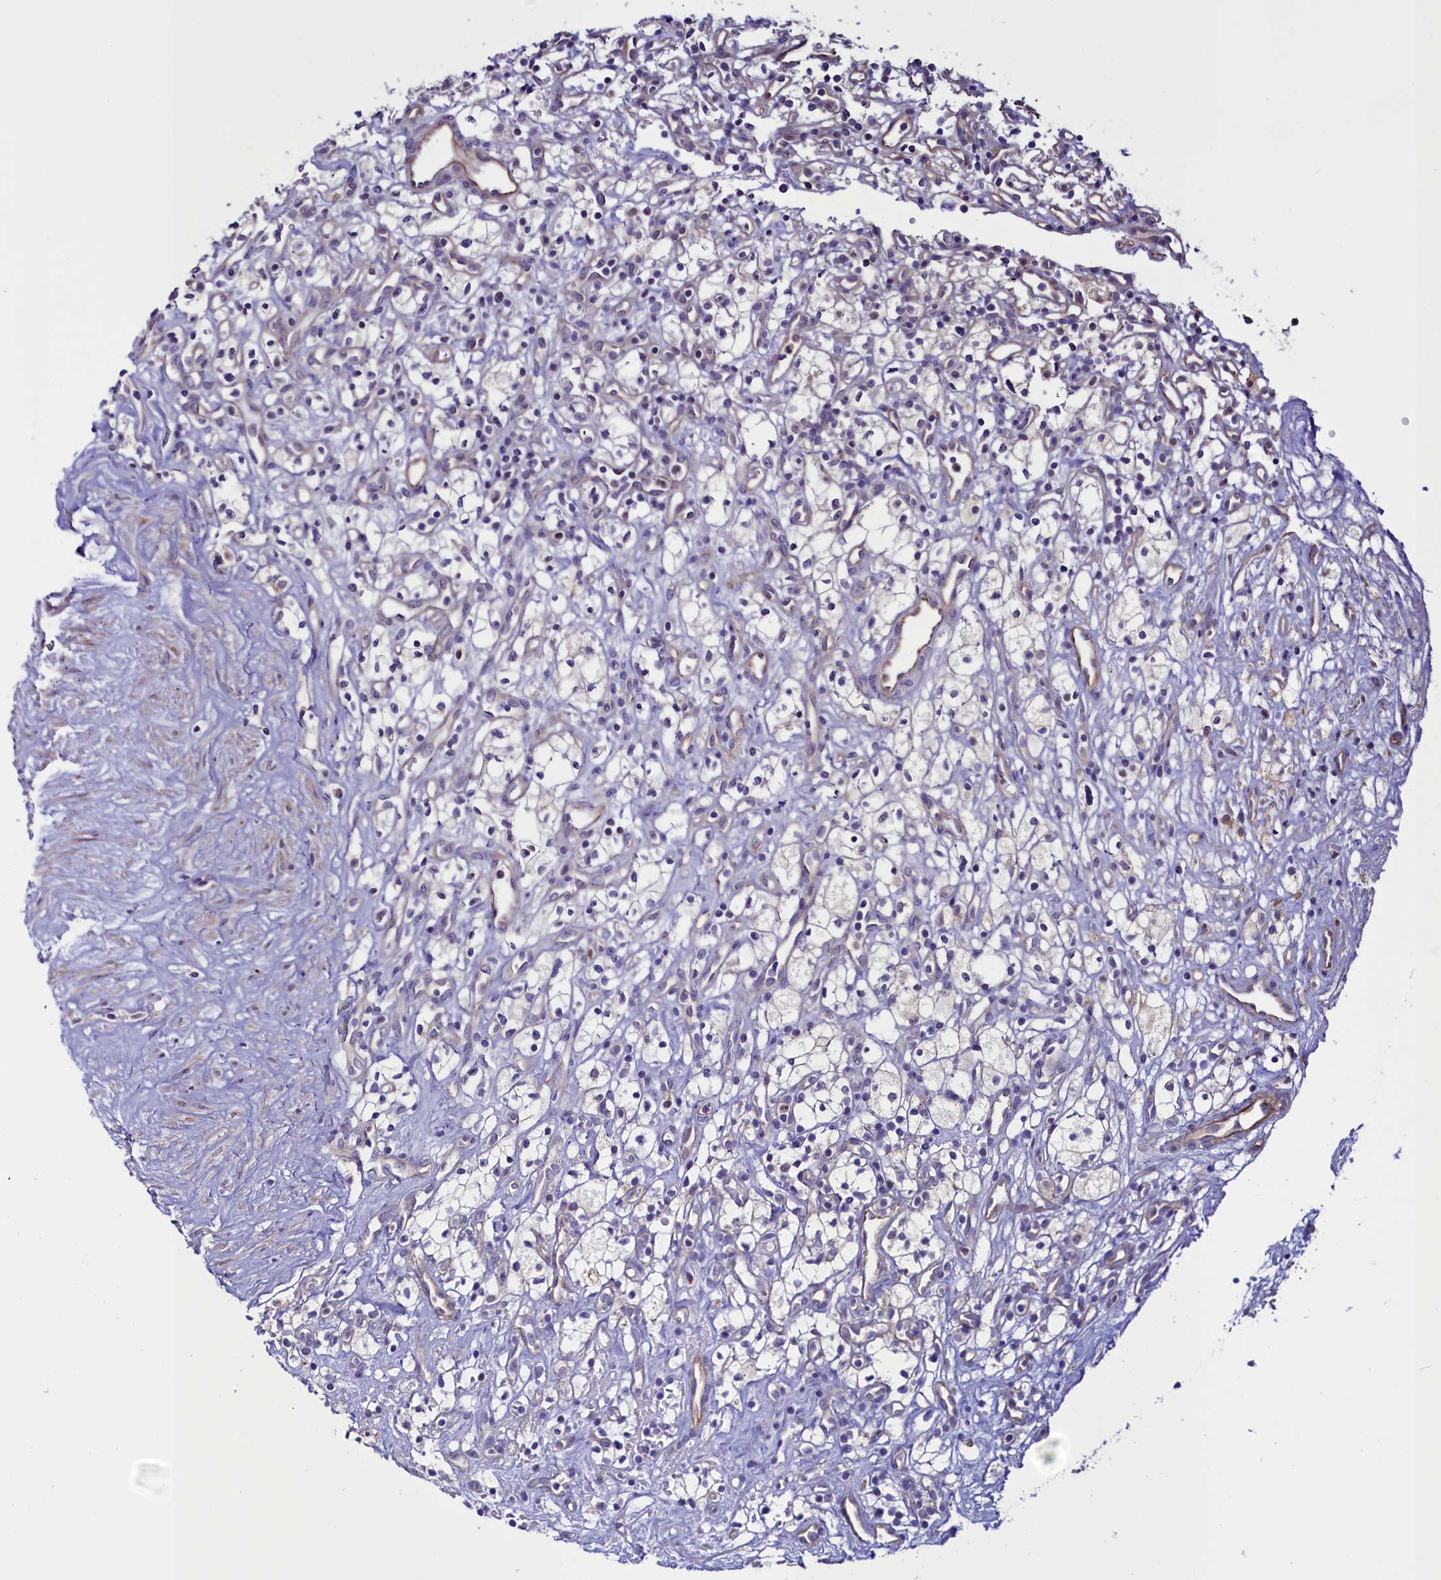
{"staining": {"intensity": "negative", "quantity": "none", "location": "none"}, "tissue": "renal cancer", "cell_type": "Tumor cells", "image_type": "cancer", "snomed": [{"axis": "morphology", "description": "Adenocarcinoma, NOS"}, {"axis": "topography", "description": "Kidney"}], "caption": "Tumor cells are negative for brown protein staining in renal cancer (adenocarcinoma).", "gene": "PDILT", "patient": {"sex": "male", "age": 59}}